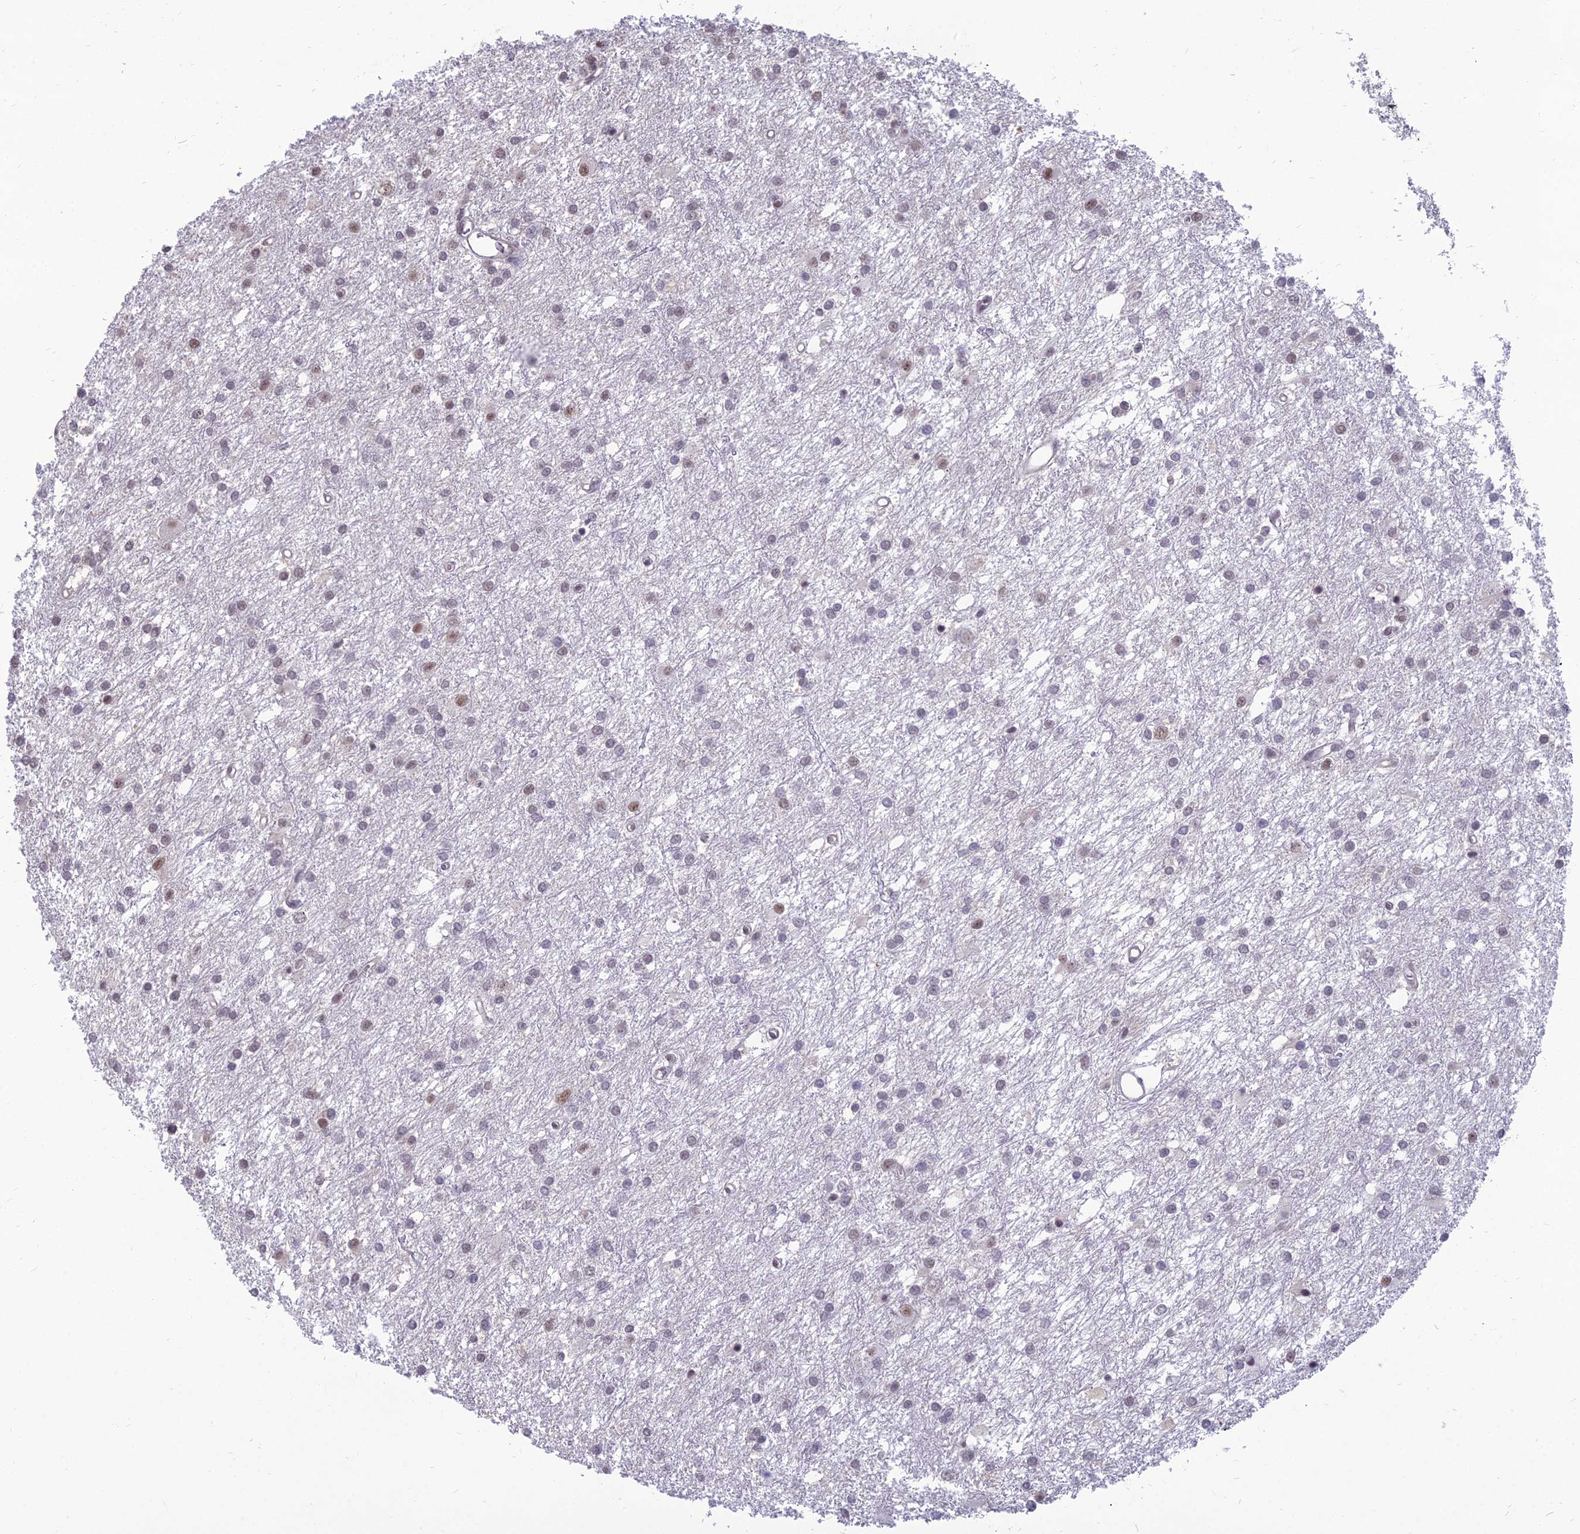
{"staining": {"intensity": "weak", "quantity": "<25%", "location": "nuclear"}, "tissue": "glioma", "cell_type": "Tumor cells", "image_type": "cancer", "snomed": [{"axis": "morphology", "description": "Glioma, malignant, High grade"}, {"axis": "topography", "description": "Brain"}], "caption": "A histopathology image of human malignant high-grade glioma is negative for staining in tumor cells.", "gene": "SRSF7", "patient": {"sex": "female", "age": 50}}